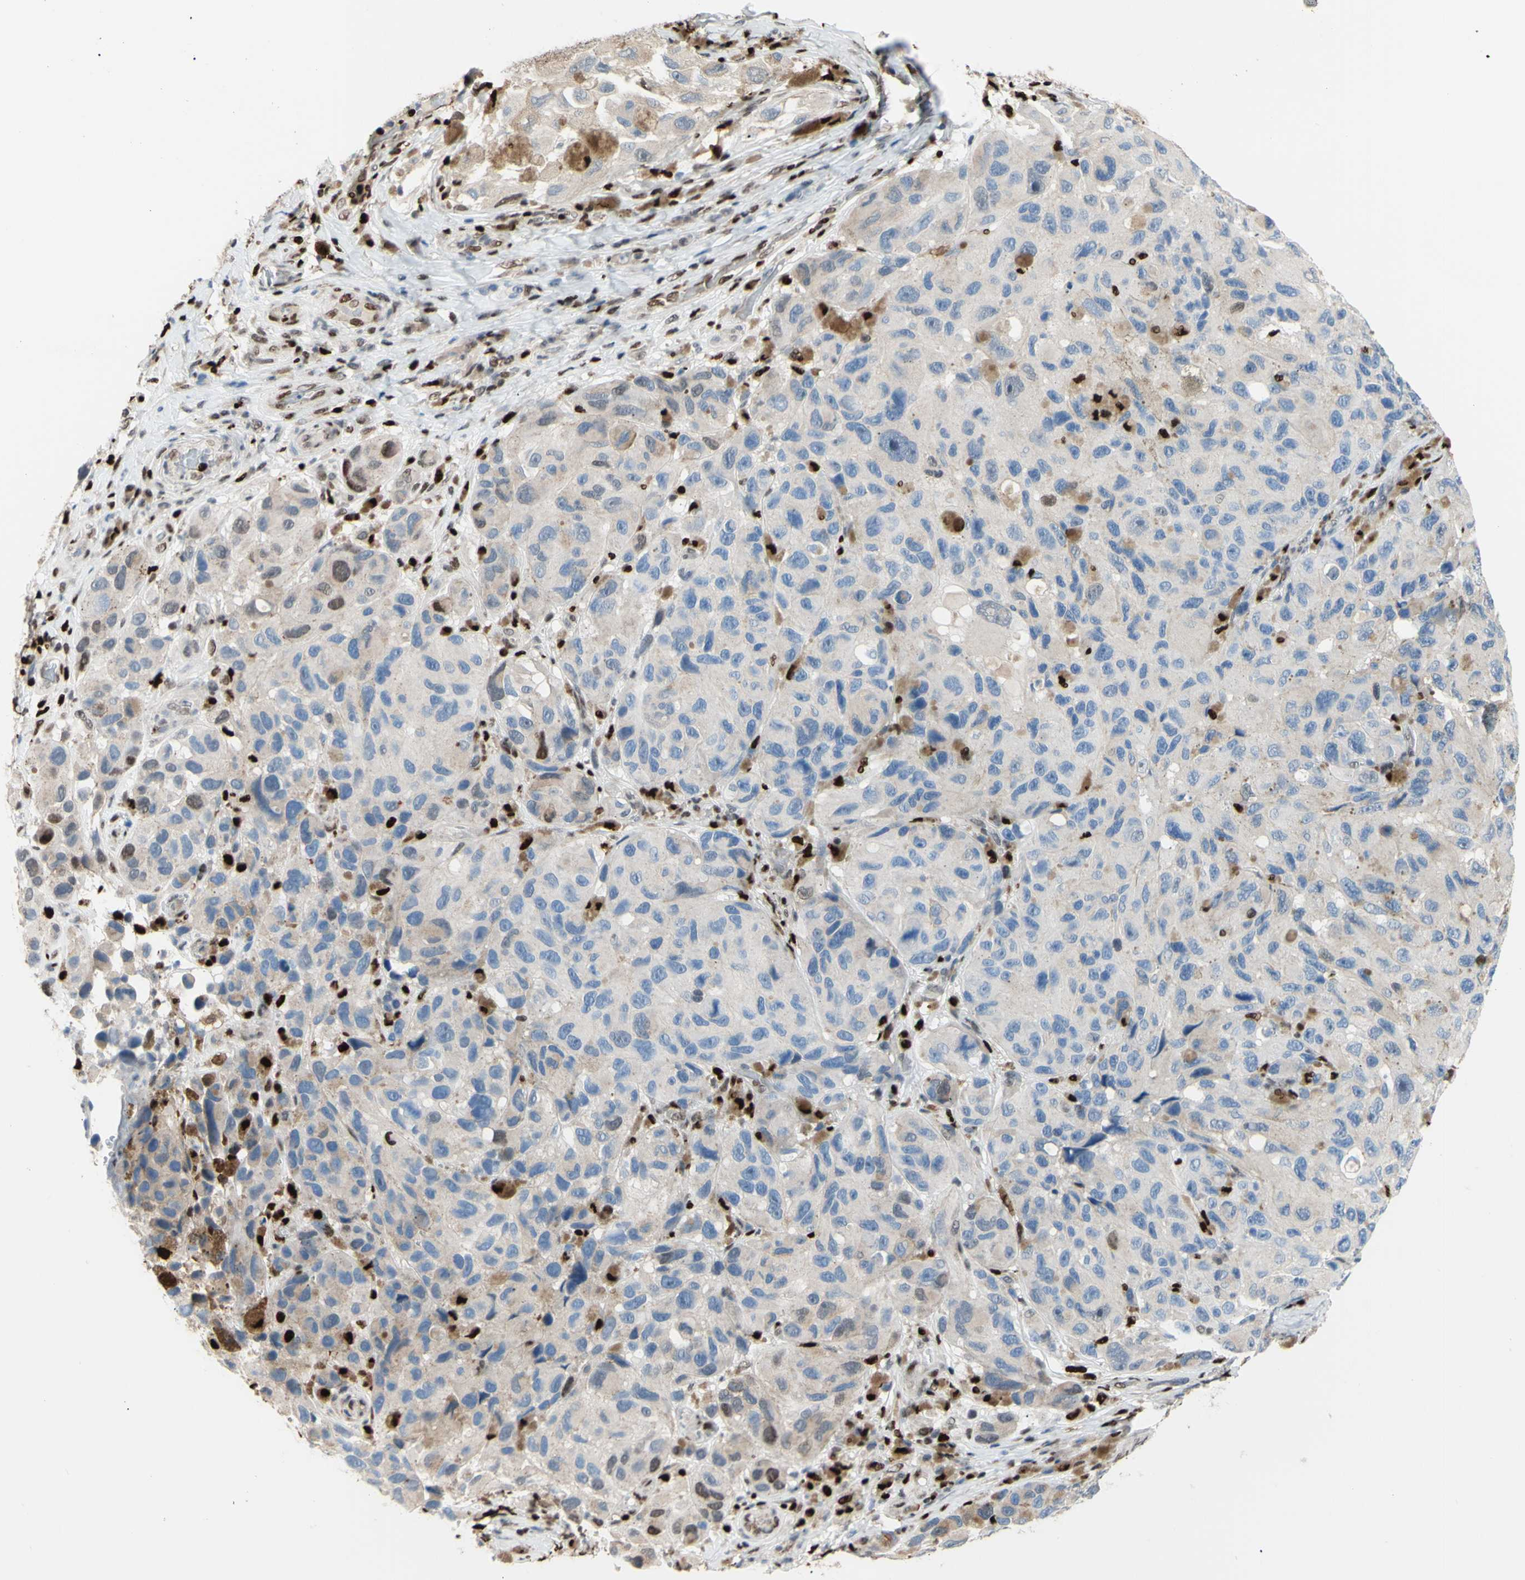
{"staining": {"intensity": "weak", "quantity": ">75%", "location": "cytoplasmic/membranous"}, "tissue": "melanoma", "cell_type": "Tumor cells", "image_type": "cancer", "snomed": [{"axis": "morphology", "description": "Malignant melanoma, NOS"}, {"axis": "topography", "description": "Skin"}], "caption": "Human melanoma stained with a brown dye displays weak cytoplasmic/membranous positive expression in about >75% of tumor cells.", "gene": "EED", "patient": {"sex": "female", "age": 73}}